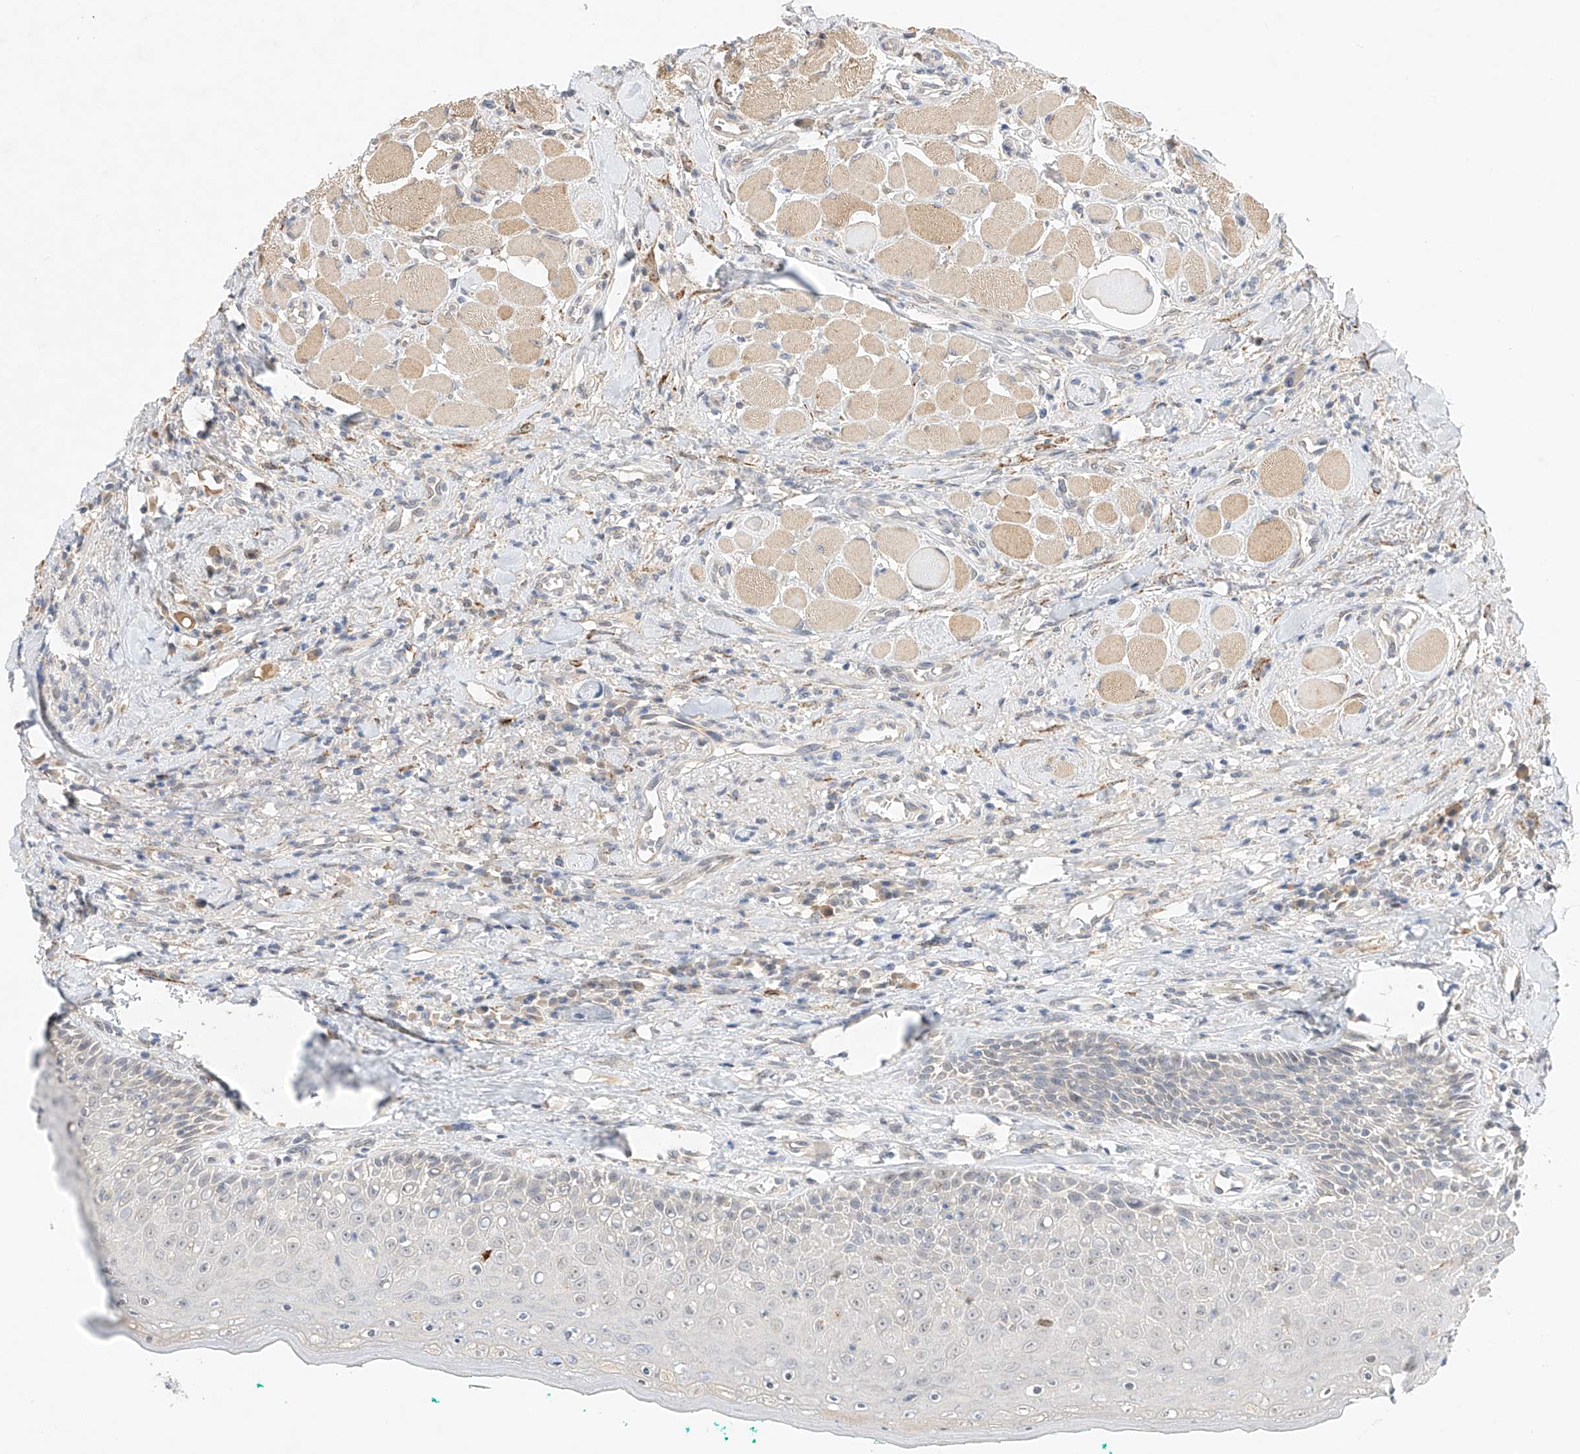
{"staining": {"intensity": "negative", "quantity": "none", "location": "none"}, "tissue": "oral mucosa", "cell_type": "Squamous epithelial cells", "image_type": "normal", "snomed": [{"axis": "morphology", "description": "Normal tissue, NOS"}, {"axis": "topography", "description": "Oral tissue"}], "caption": "Benign oral mucosa was stained to show a protein in brown. There is no significant positivity in squamous epithelial cells.", "gene": "IL22RA2", "patient": {"sex": "female", "age": 70}}